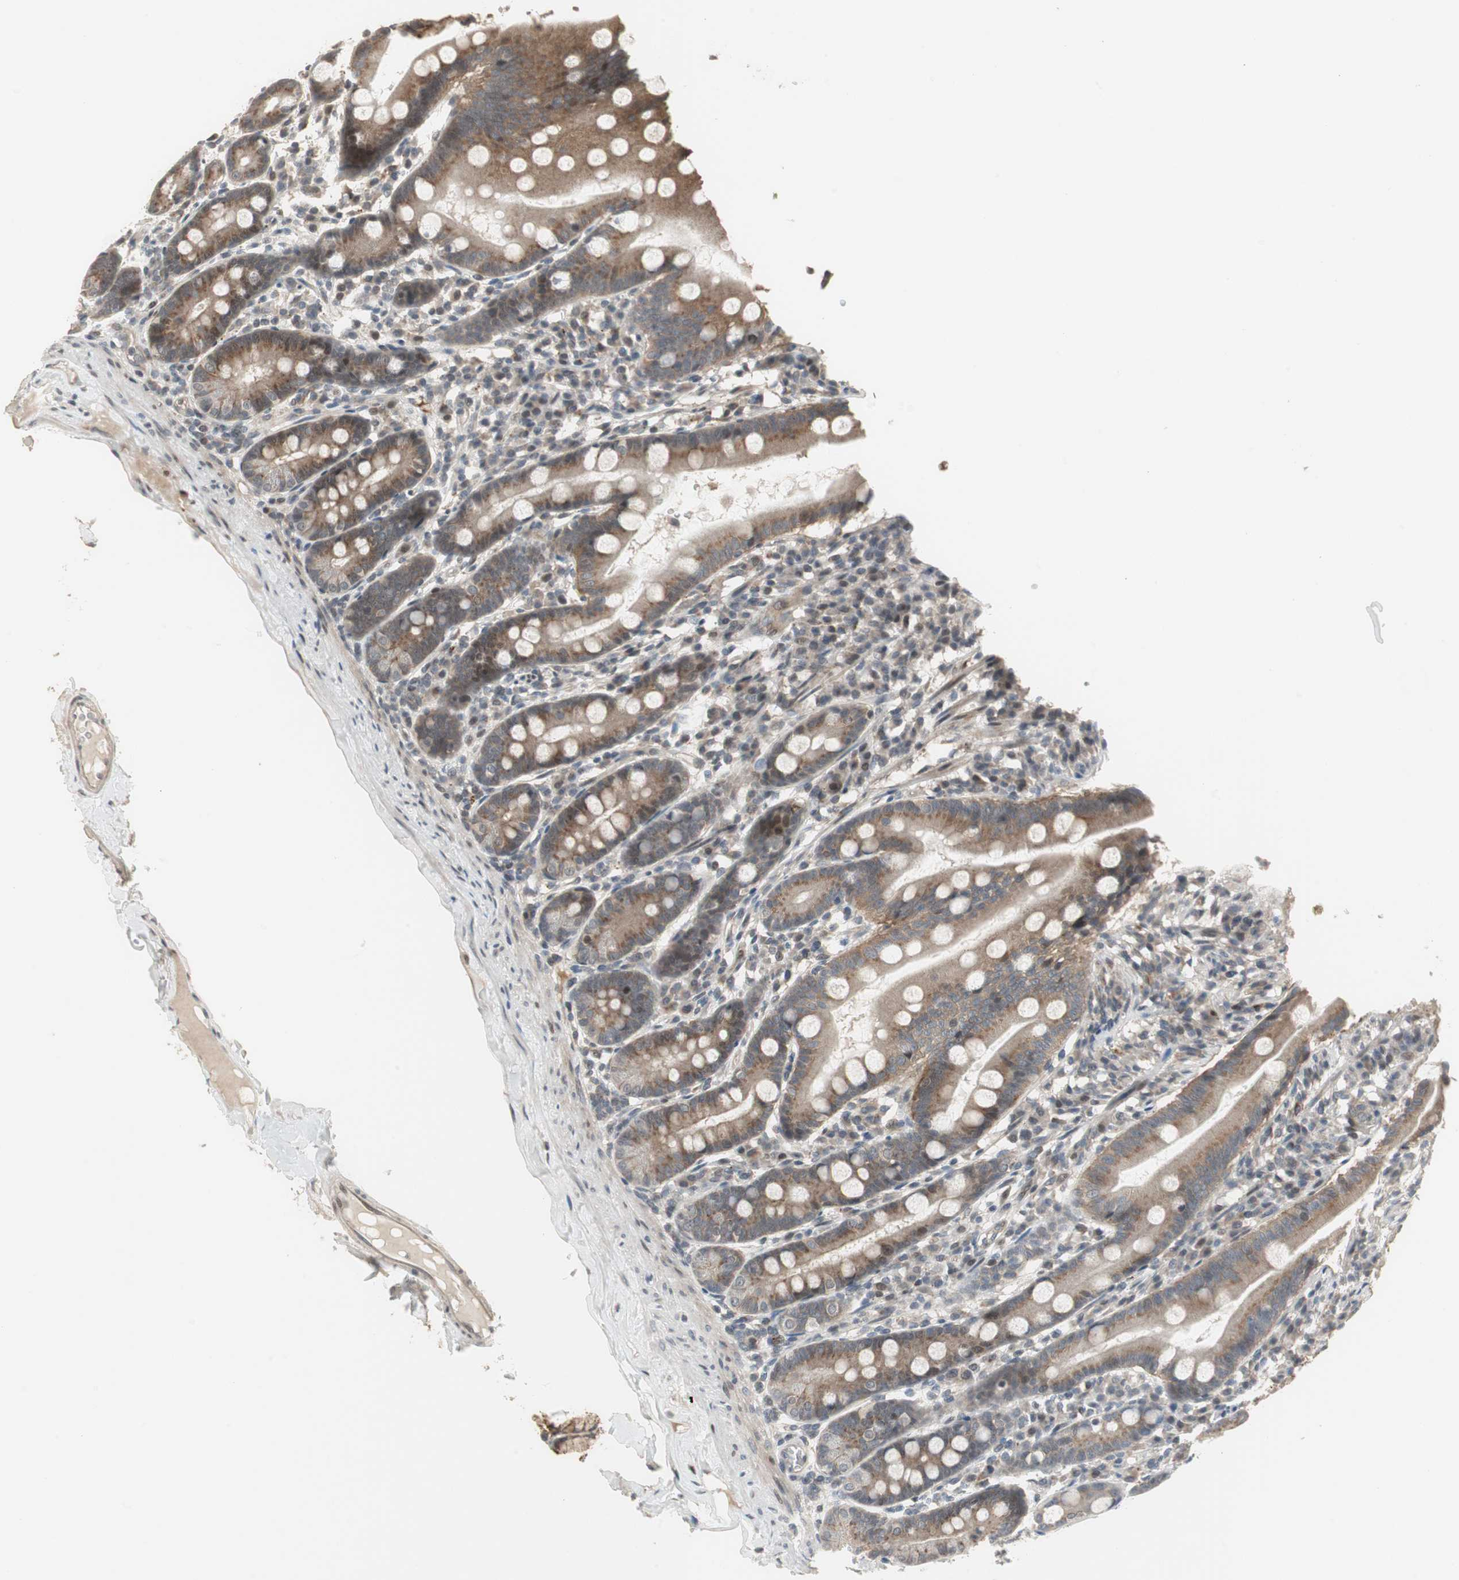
{"staining": {"intensity": "weak", "quantity": ">75%", "location": "cytoplasmic/membranous"}, "tissue": "duodenum", "cell_type": "Glandular cells", "image_type": "normal", "snomed": [{"axis": "morphology", "description": "Normal tissue, NOS"}, {"axis": "topography", "description": "Duodenum"}], "caption": "There is low levels of weak cytoplasmic/membranous expression in glandular cells of benign duodenum, as demonstrated by immunohistochemical staining (brown color).", "gene": "SNX4", "patient": {"sex": "male", "age": 50}}